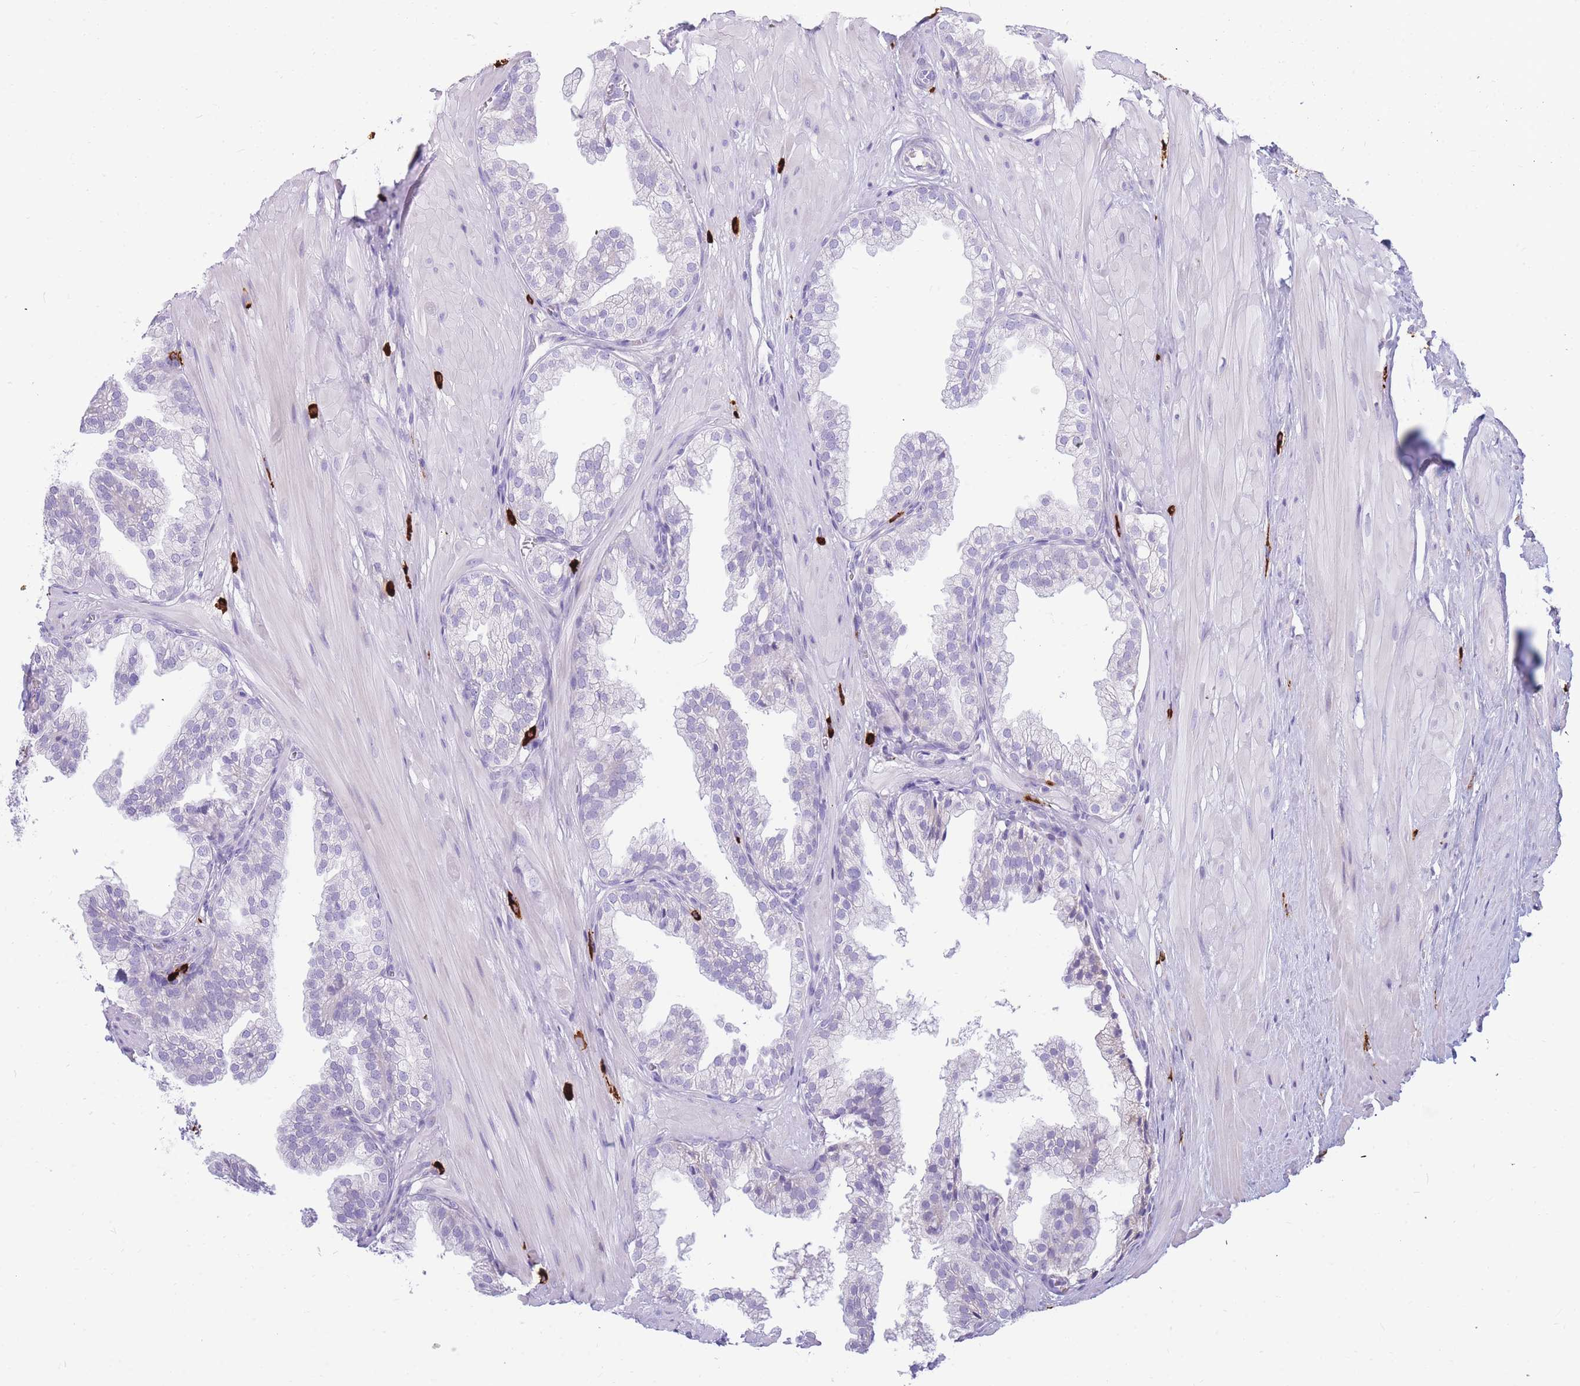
{"staining": {"intensity": "negative", "quantity": "none", "location": "none"}, "tissue": "prostate", "cell_type": "Glandular cells", "image_type": "normal", "snomed": [{"axis": "morphology", "description": "Normal tissue, NOS"}, {"axis": "topography", "description": "Prostate"}, {"axis": "topography", "description": "Peripheral nerve tissue"}], "caption": "Protein analysis of benign prostate exhibits no significant positivity in glandular cells. (DAB immunohistochemistry (IHC), high magnification).", "gene": "TPSAB1", "patient": {"sex": "male", "age": 55}}